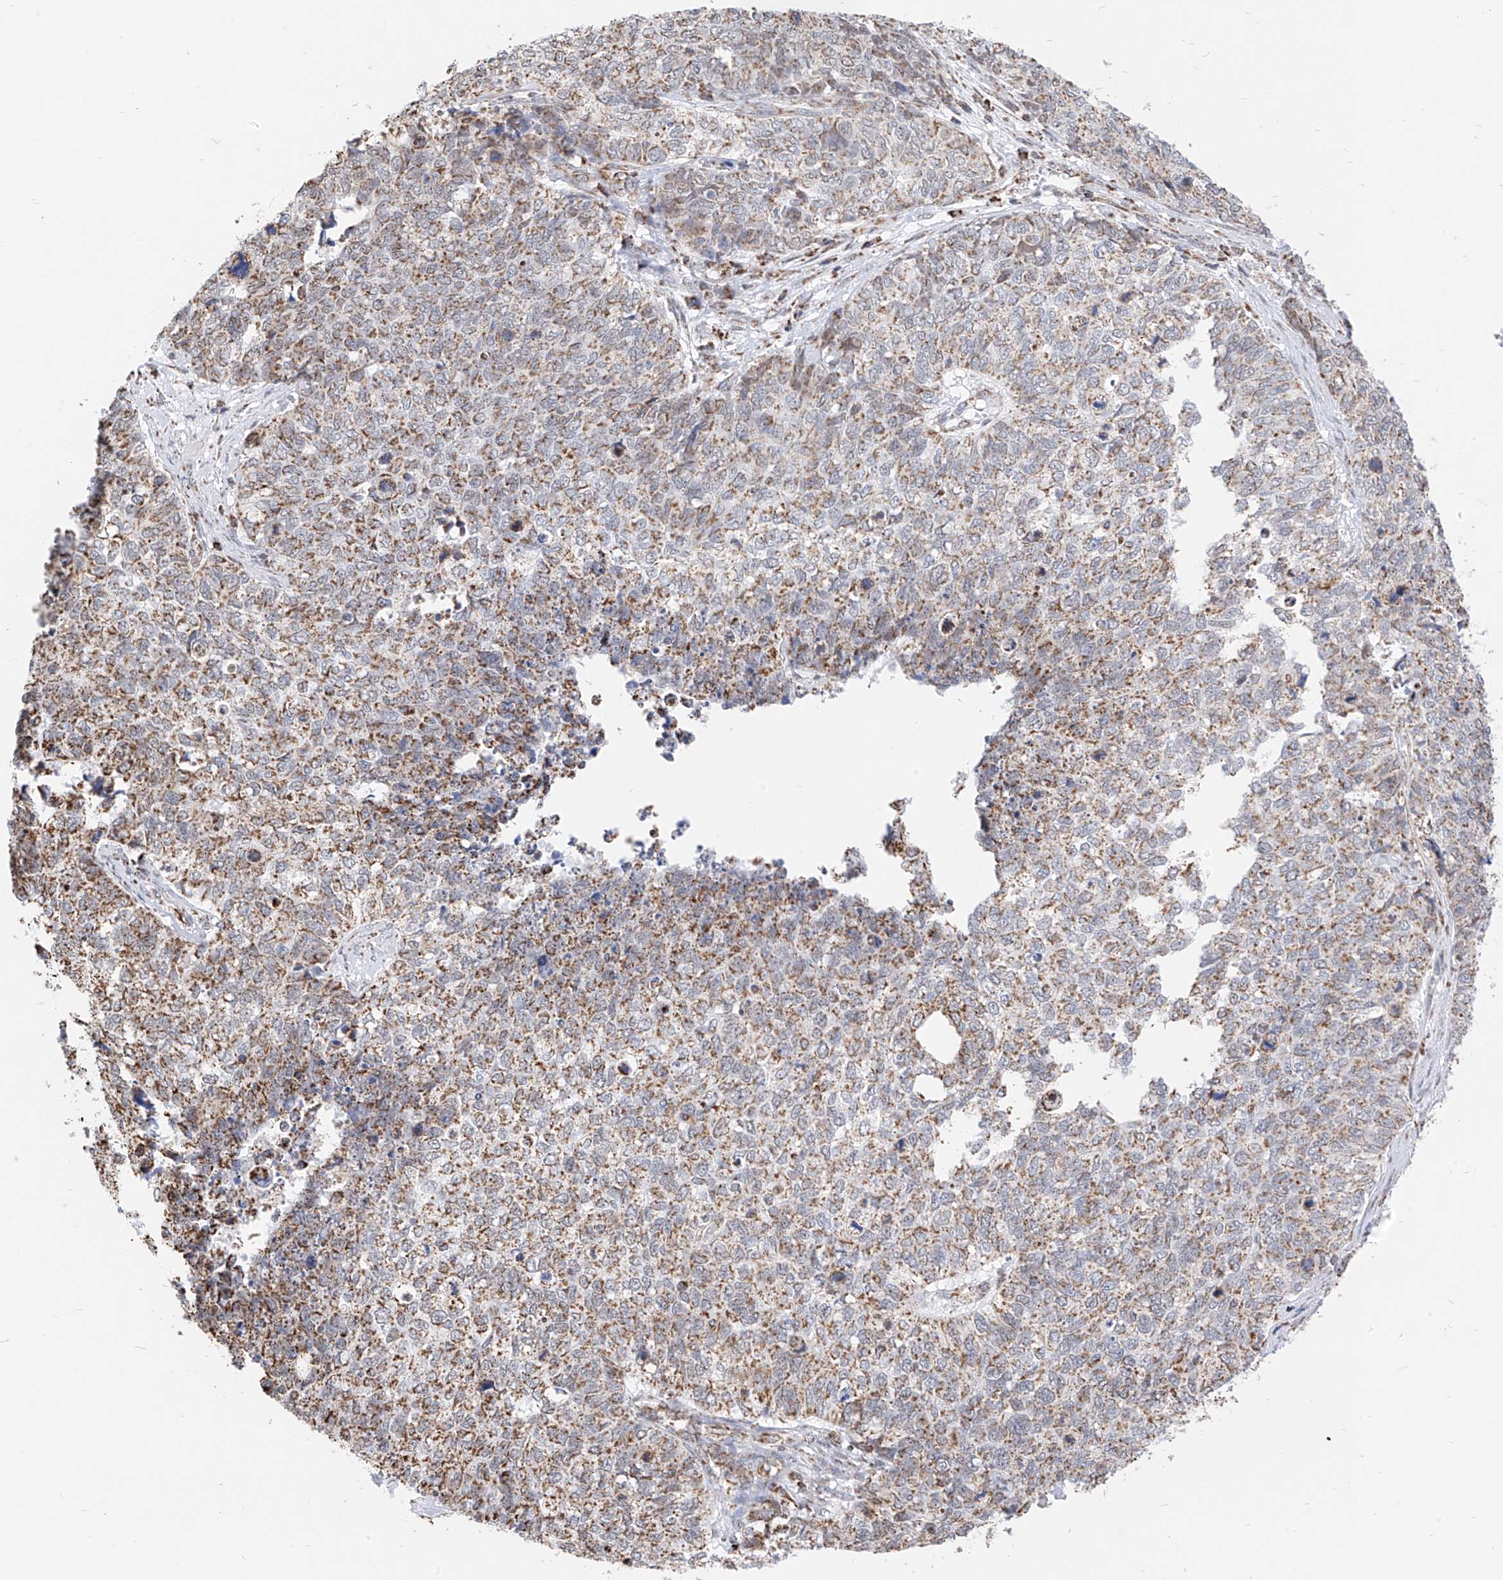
{"staining": {"intensity": "moderate", "quantity": ">75%", "location": "cytoplasmic/membranous"}, "tissue": "cervical cancer", "cell_type": "Tumor cells", "image_type": "cancer", "snomed": [{"axis": "morphology", "description": "Squamous cell carcinoma, NOS"}, {"axis": "topography", "description": "Cervix"}], "caption": "This micrograph exhibits immunohistochemistry (IHC) staining of human squamous cell carcinoma (cervical), with medium moderate cytoplasmic/membranous positivity in approximately >75% of tumor cells.", "gene": "NALCN", "patient": {"sex": "female", "age": 63}}